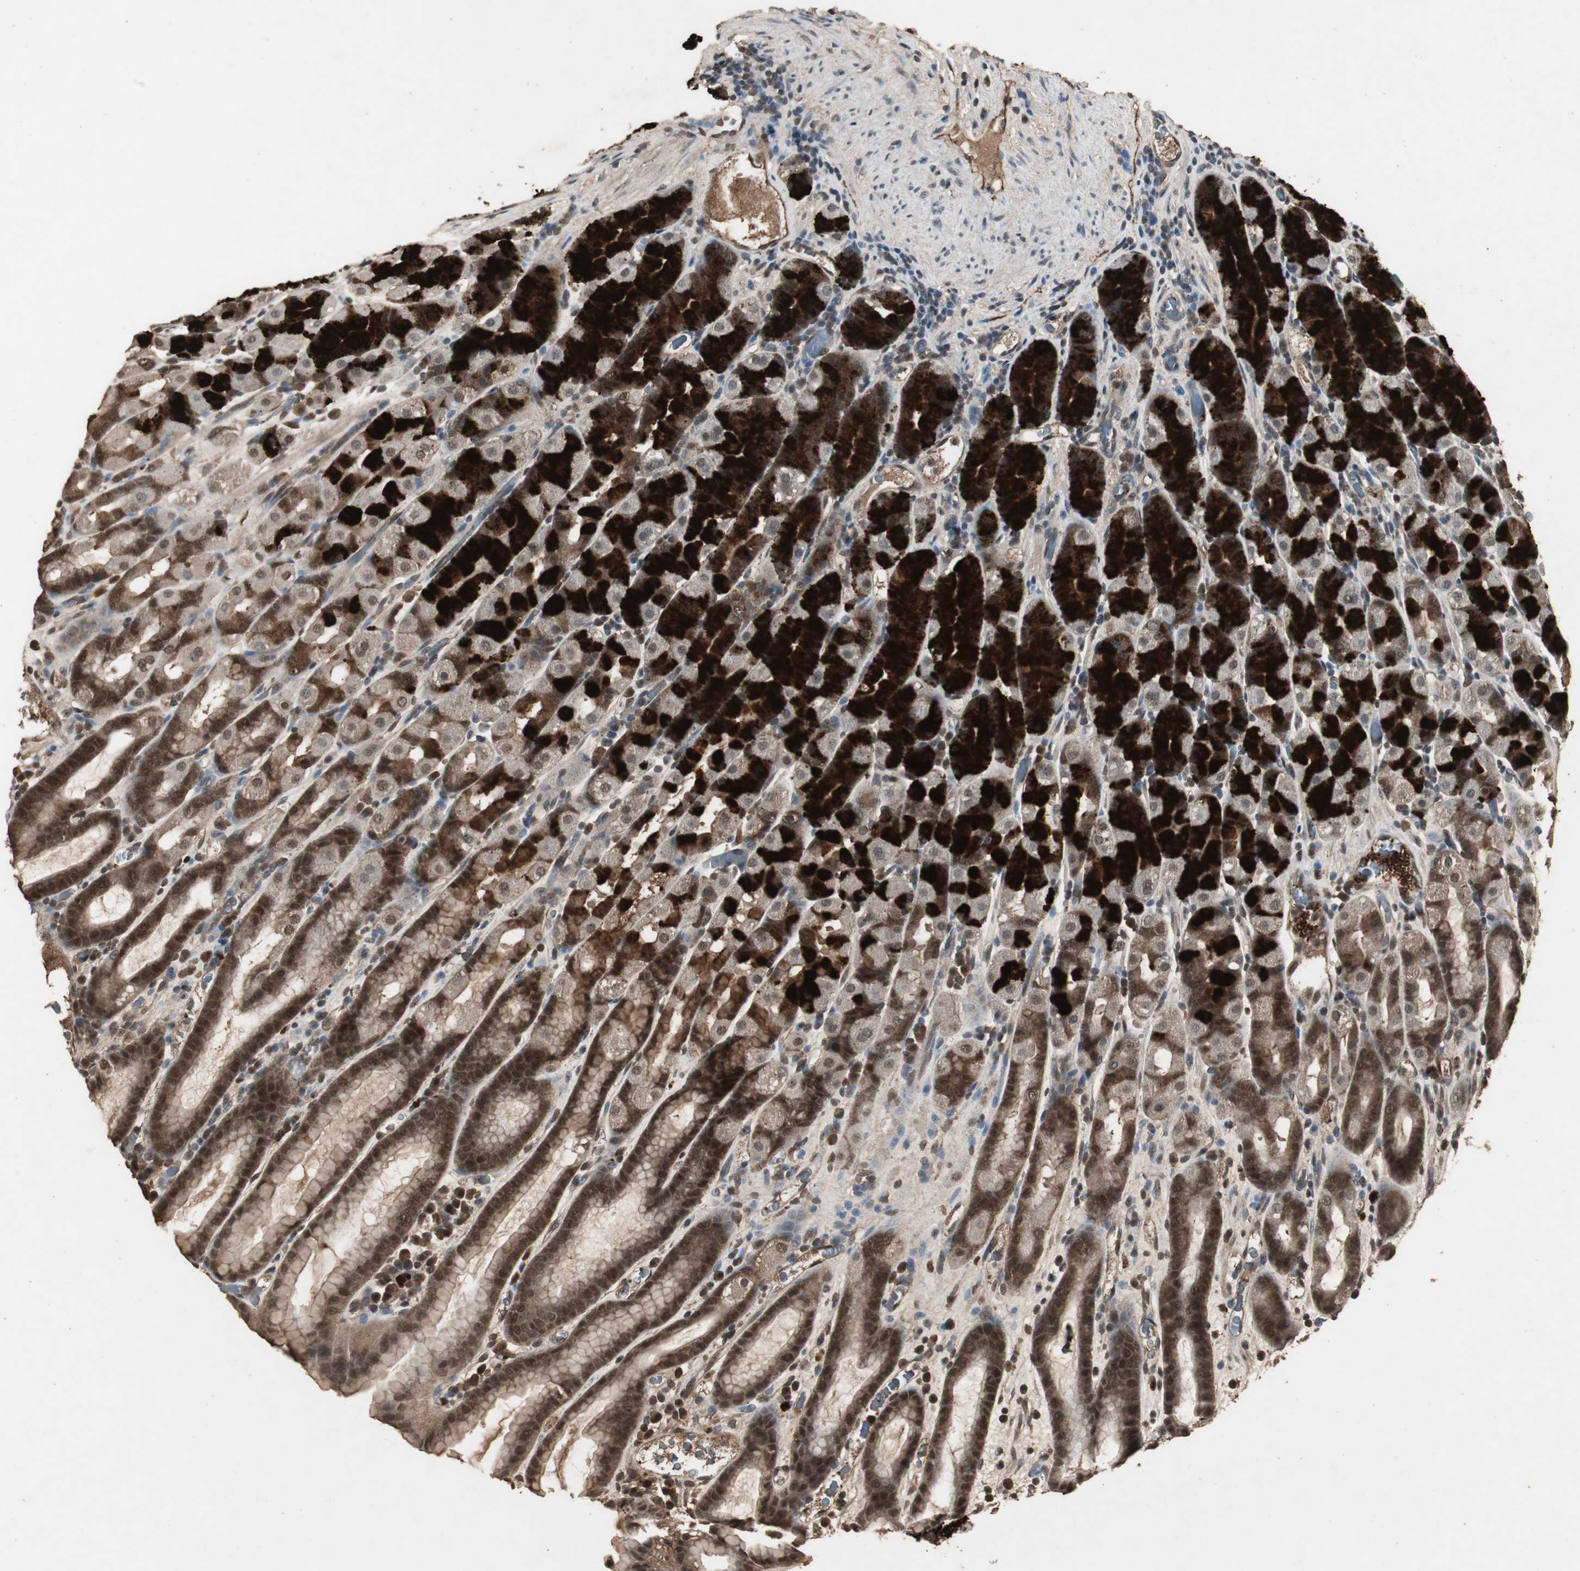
{"staining": {"intensity": "strong", "quantity": ">75%", "location": "cytoplasmic/membranous,nuclear"}, "tissue": "stomach", "cell_type": "Glandular cells", "image_type": "normal", "snomed": [{"axis": "morphology", "description": "Normal tissue, NOS"}, {"axis": "topography", "description": "Stomach, upper"}], "caption": "Strong cytoplasmic/membranous,nuclear protein expression is identified in about >75% of glandular cells in stomach.", "gene": "EMX1", "patient": {"sex": "male", "age": 68}}